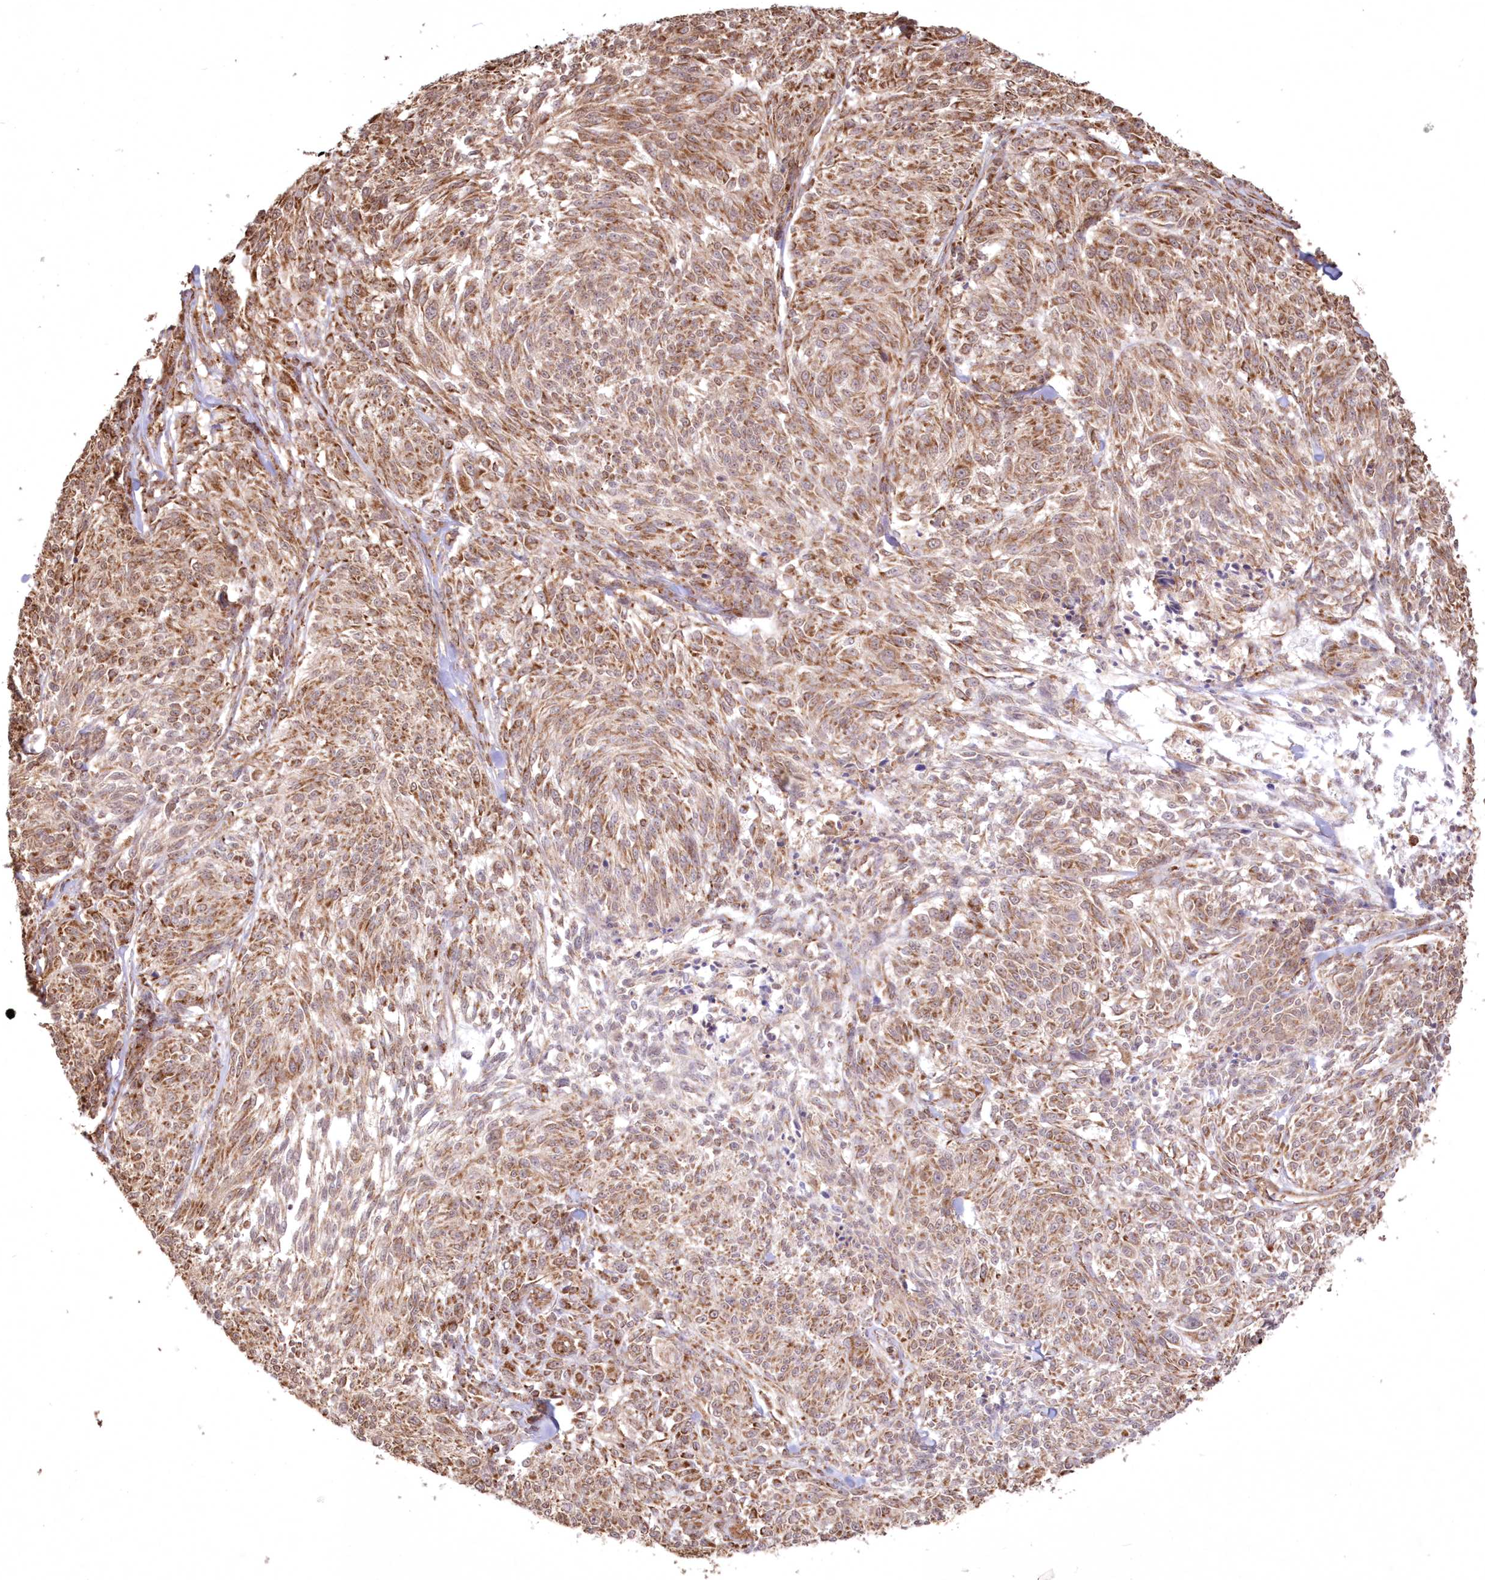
{"staining": {"intensity": "moderate", "quantity": ">75%", "location": "cytoplasmic/membranous"}, "tissue": "melanoma", "cell_type": "Tumor cells", "image_type": "cancer", "snomed": [{"axis": "morphology", "description": "Malignant melanoma, NOS"}, {"axis": "topography", "description": "Skin of trunk"}], "caption": "Protein expression analysis of melanoma reveals moderate cytoplasmic/membranous positivity in about >75% of tumor cells.", "gene": "TMEM139", "patient": {"sex": "male", "age": 71}}